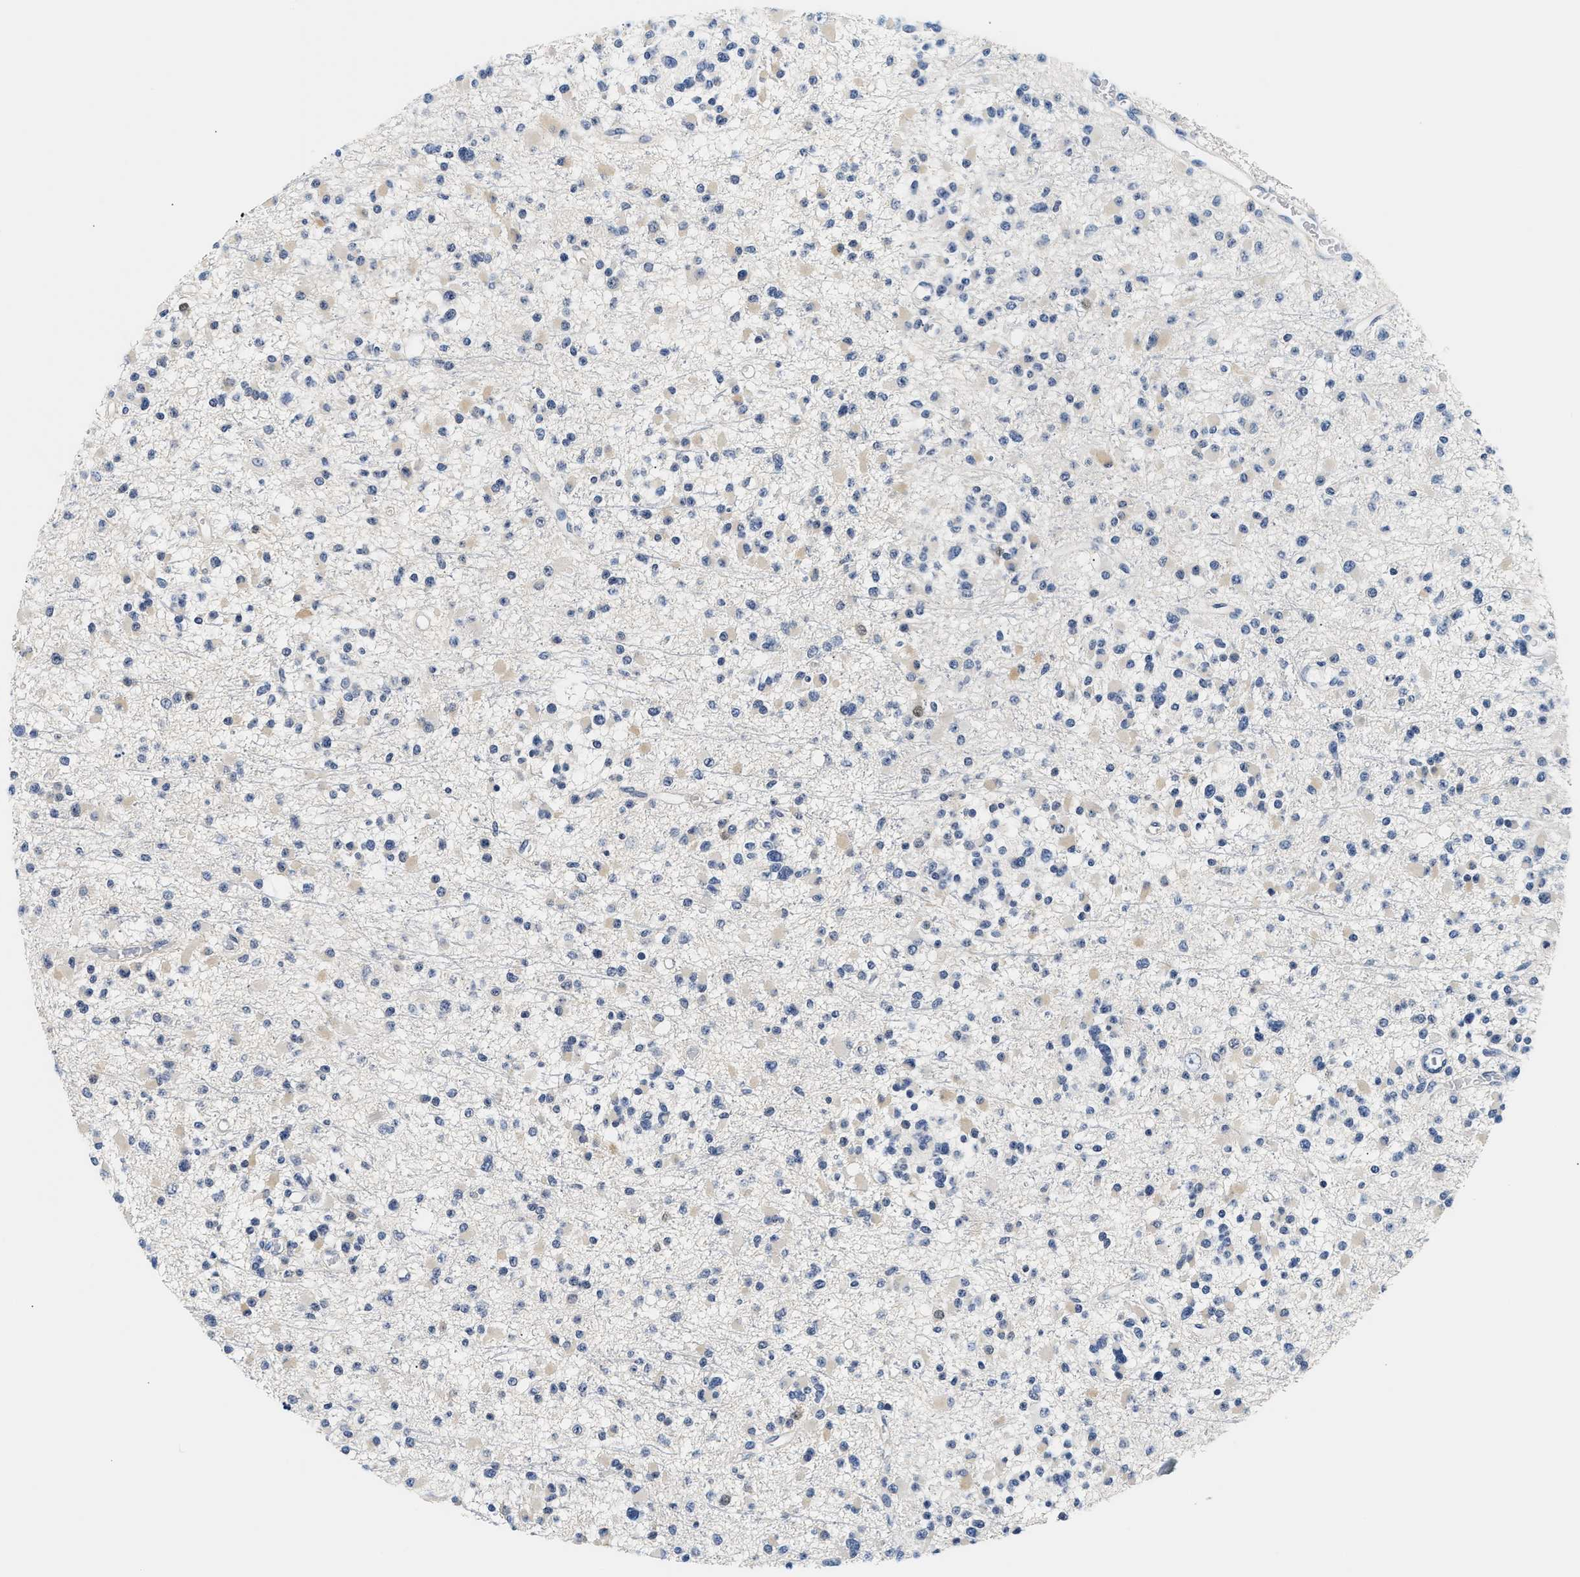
{"staining": {"intensity": "negative", "quantity": "none", "location": "none"}, "tissue": "glioma", "cell_type": "Tumor cells", "image_type": "cancer", "snomed": [{"axis": "morphology", "description": "Glioma, malignant, Low grade"}, {"axis": "topography", "description": "Brain"}], "caption": "This is an IHC photomicrograph of human glioma. There is no expression in tumor cells.", "gene": "UCHL3", "patient": {"sex": "female", "age": 22}}